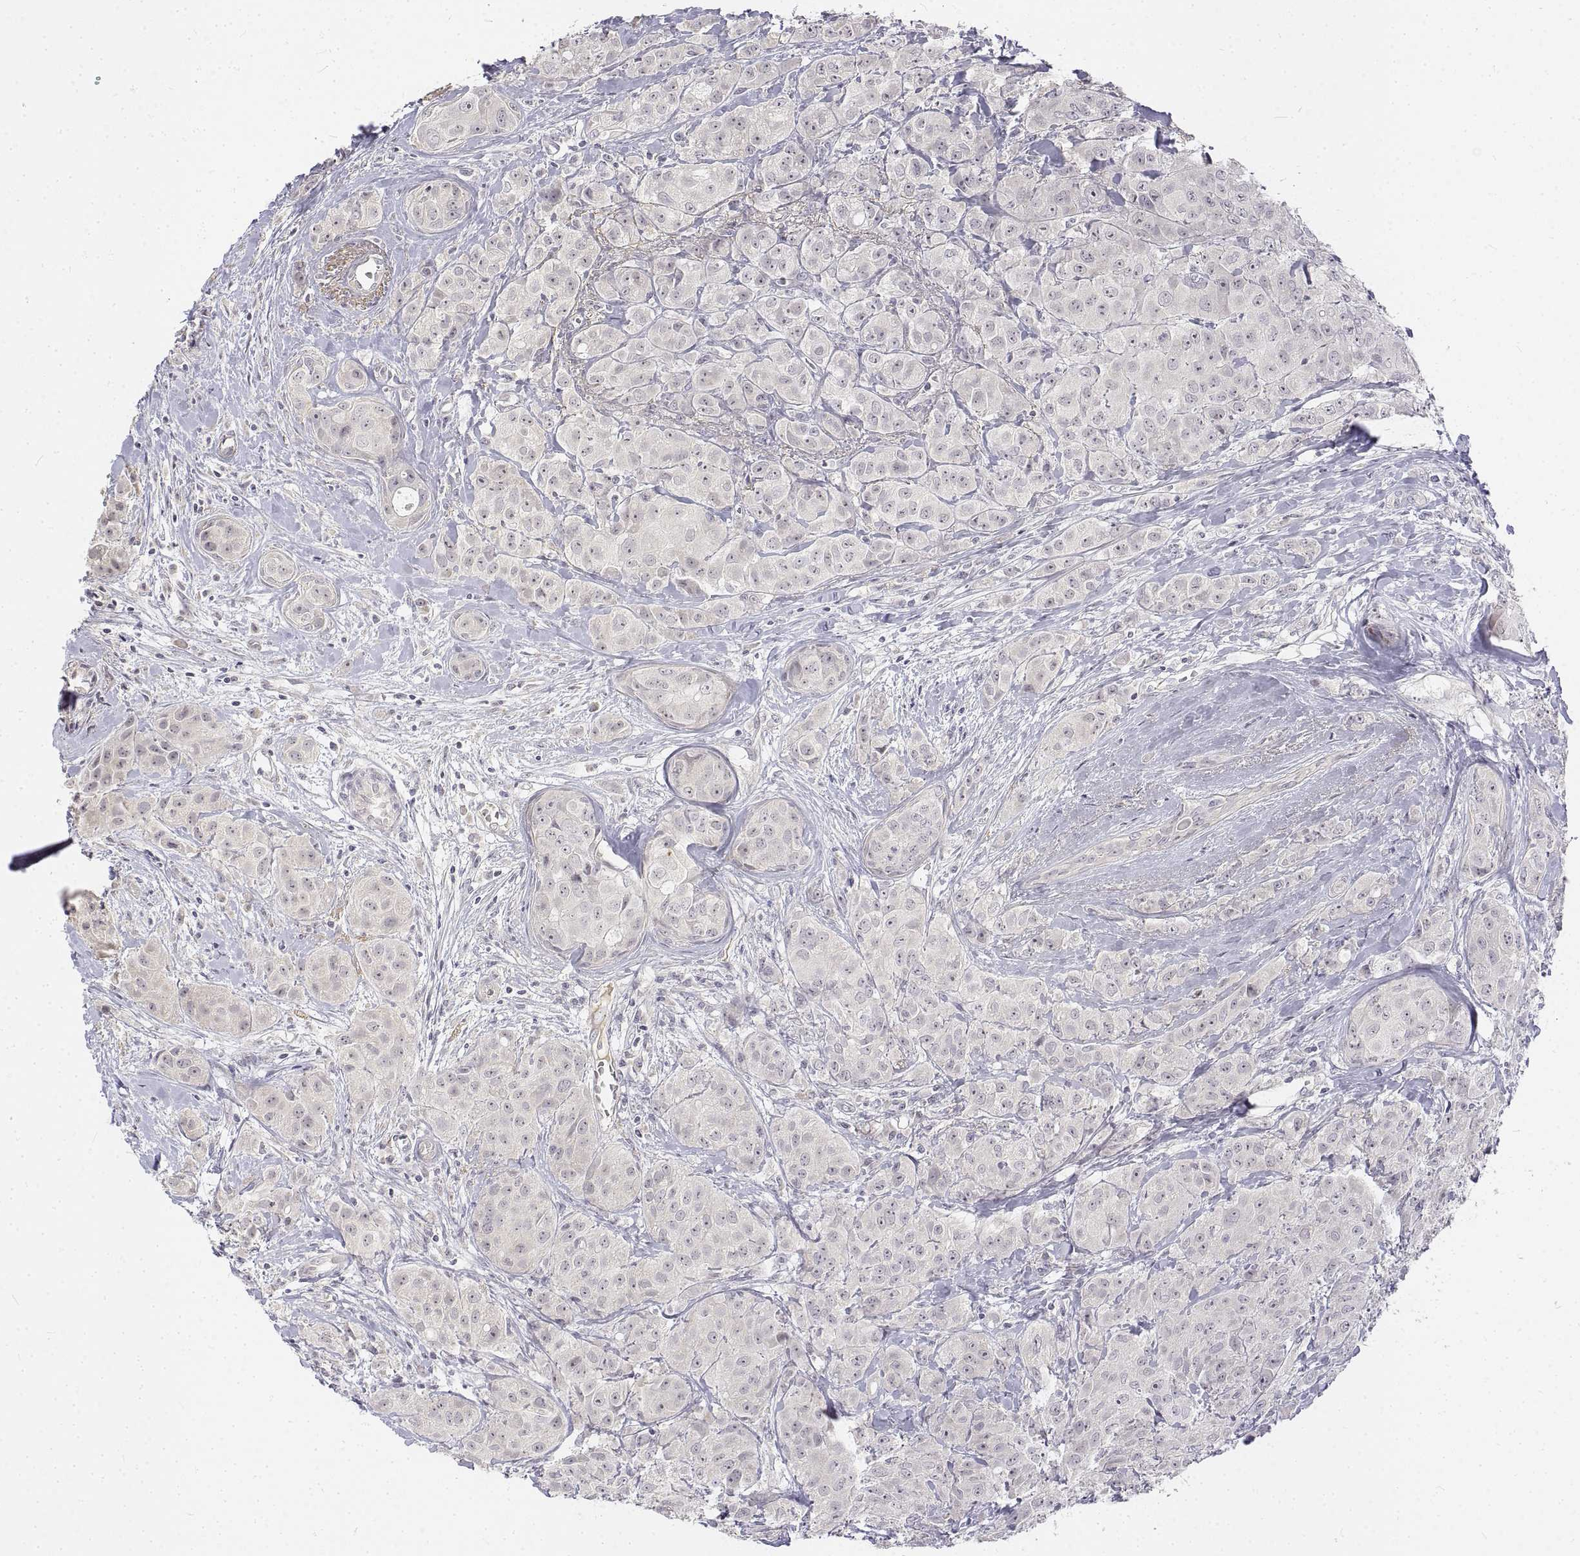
{"staining": {"intensity": "negative", "quantity": "none", "location": "none"}, "tissue": "breast cancer", "cell_type": "Tumor cells", "image_type": "cancer", "snomed": [{"axis": "morphology", "description": "Duct carcinoma"}, {"axis": "topography", "description": "Breast"}], "caption": "There is no significant positivity in tumor cells of breast cancer. (Stains: DAB (3,3'-diaminobenzidine) immunohistochemistry with hematoxylin counter stain, Microscopy: brightfield microscopy at high magnification).", "gene": "ANO2", "patient": {"sex": "female", "age": 43}}